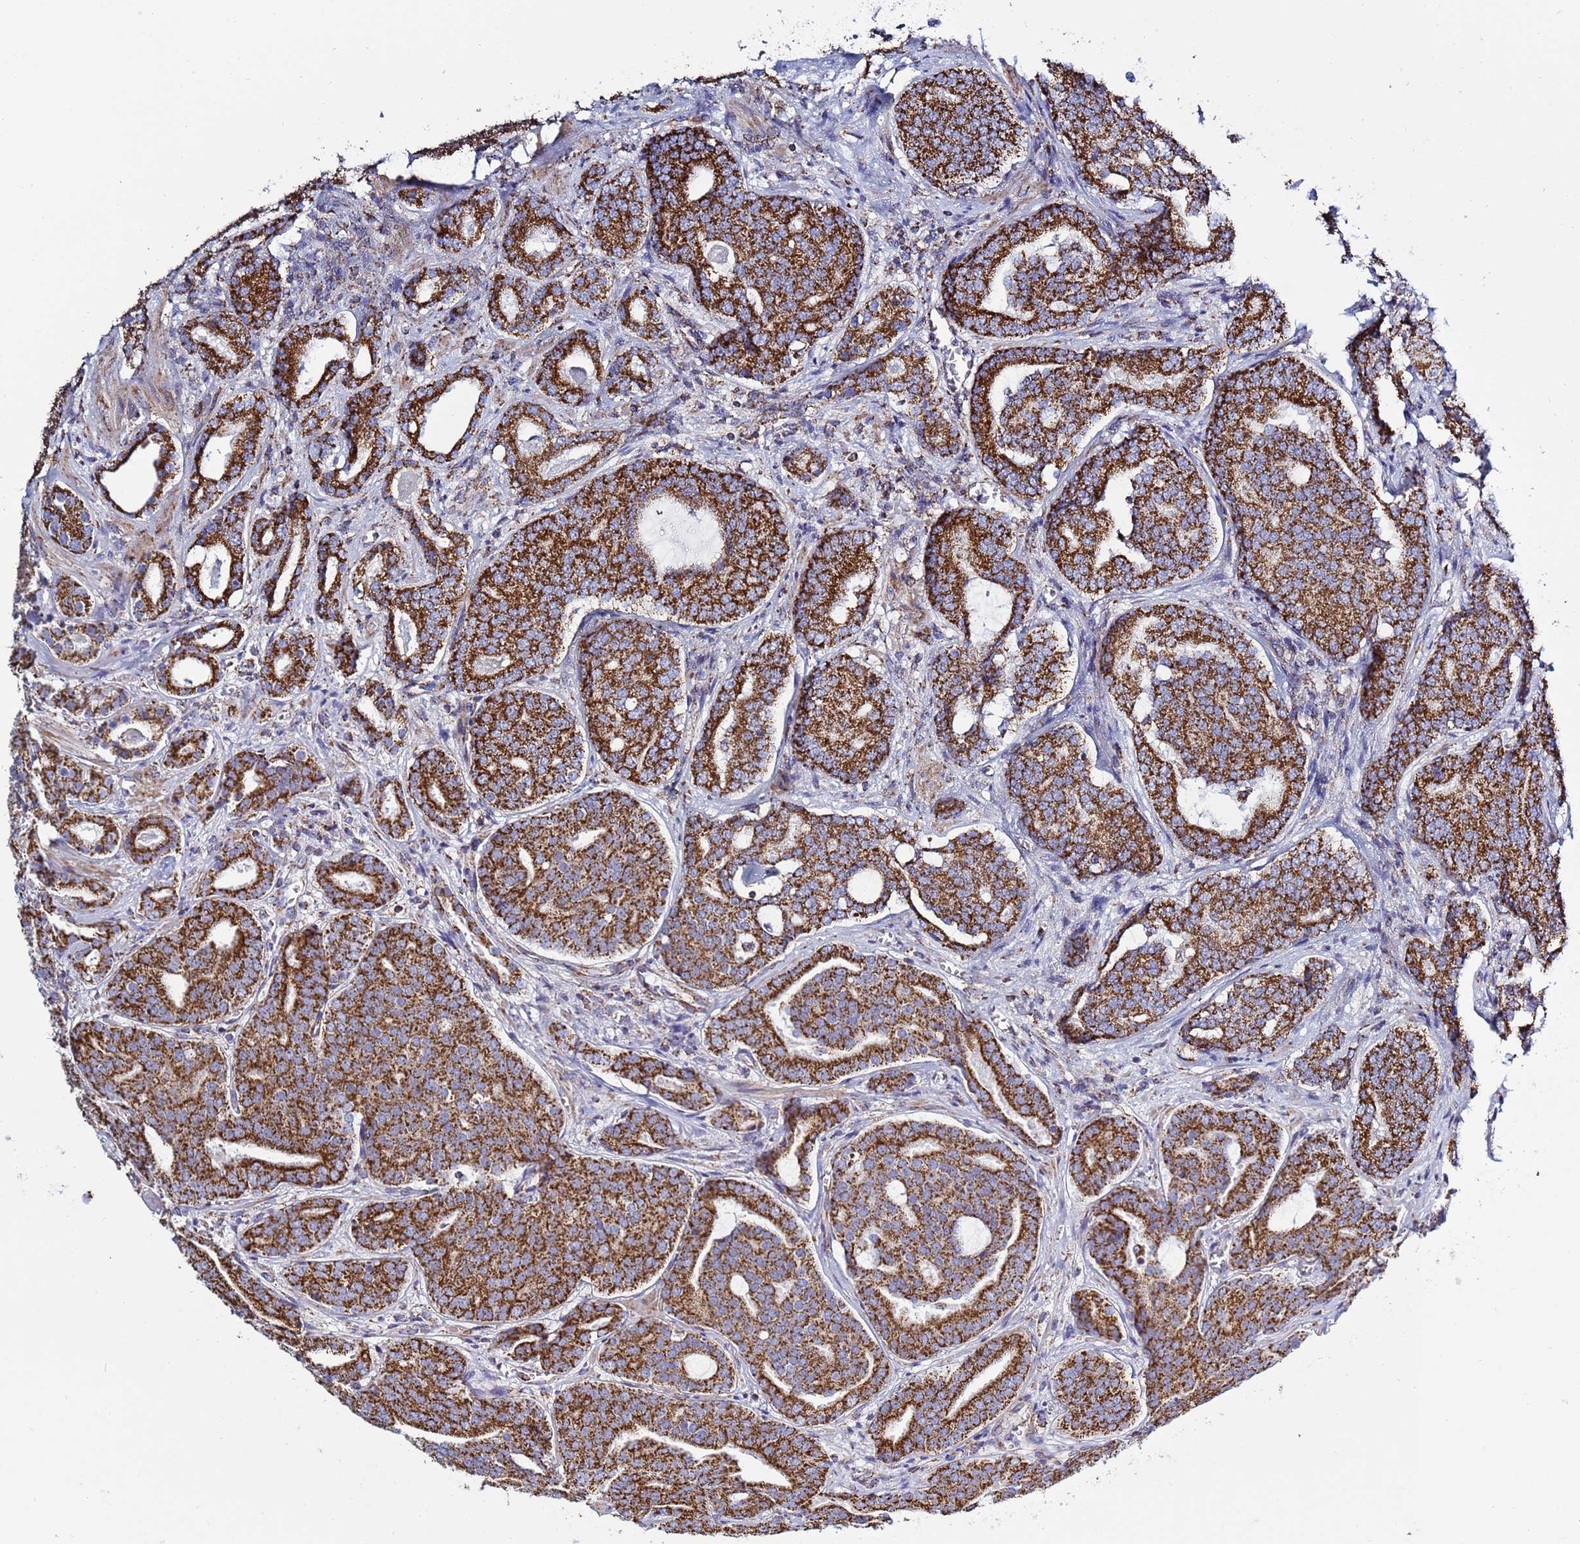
{"staining": {"intensity": "strong", "quantity": ">75%", "location": "cytoplasmic/membranous"}, "tissue": "prostate cancer", "cell_type": "Tumor cells", "image_type": "cancer", "snomed": [{"axis": "morphology", "description": "Adenocarcinoma, High grade"}, {"axis": "topography", "description": "Prostate"}], "caption": "High-power microscopy captured an immunohistochemistry photomicrograph of high-grade adenocarcinoma (prostate), revealing strong cytoplasmic/membranous expression in about >75% of tumor cells. The protein is stained brown, and the nuclei are stained in blue (DAB IHC with brightfield microscopy, high magnification).", "gene": "COQ4", "patient": {"sex": "male", "age": 55}}